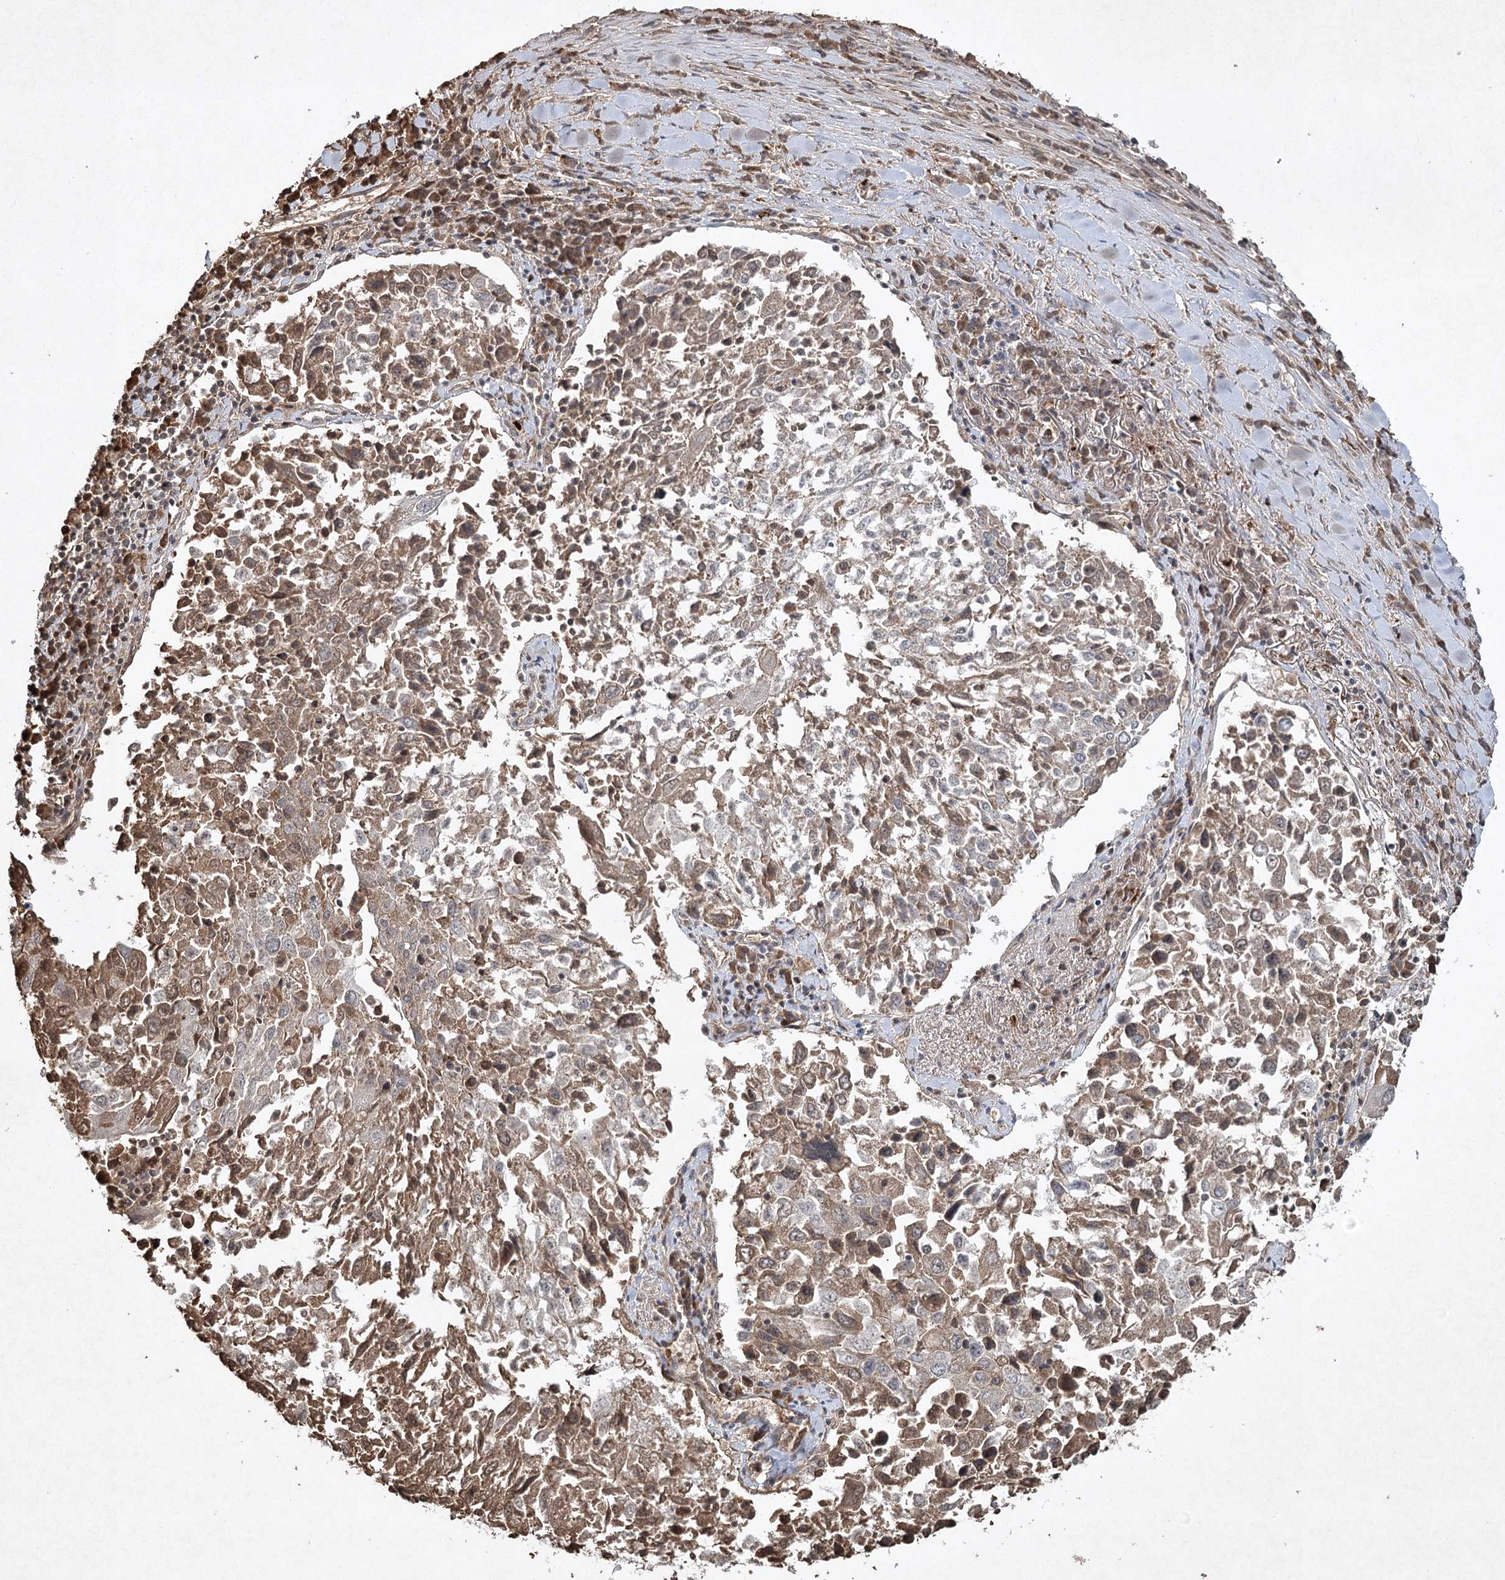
{"staining": {"intensity": "moderate", "quantity": "<25%", "location": "cytoplasmic/membranous"}, "tissue": "lung cancer", "cell_type": "Tumor cells", "image_type": "cancer", "snomed": [{"axis": "morphology", "description": "Squamous cell carcinoma, NOS"}, {"axis": "topography", "description": "Lung"}], "caption": "DAB (3,3'-diaminobenzidine) immunohistochemical staining of human lung cancer (squamous cell carcinoma) shows moderate cytoplasmic/membranous protein expression in approximately <25% of tumor cells. The staining was performed using DAB (3,3'-diaminobenzidine), with brown indicating positive protein expression. Nuclei are stained blue with hematoxylin.", "gene": "CYP2B6", "patient": {"sex": "male", "age": 65}}